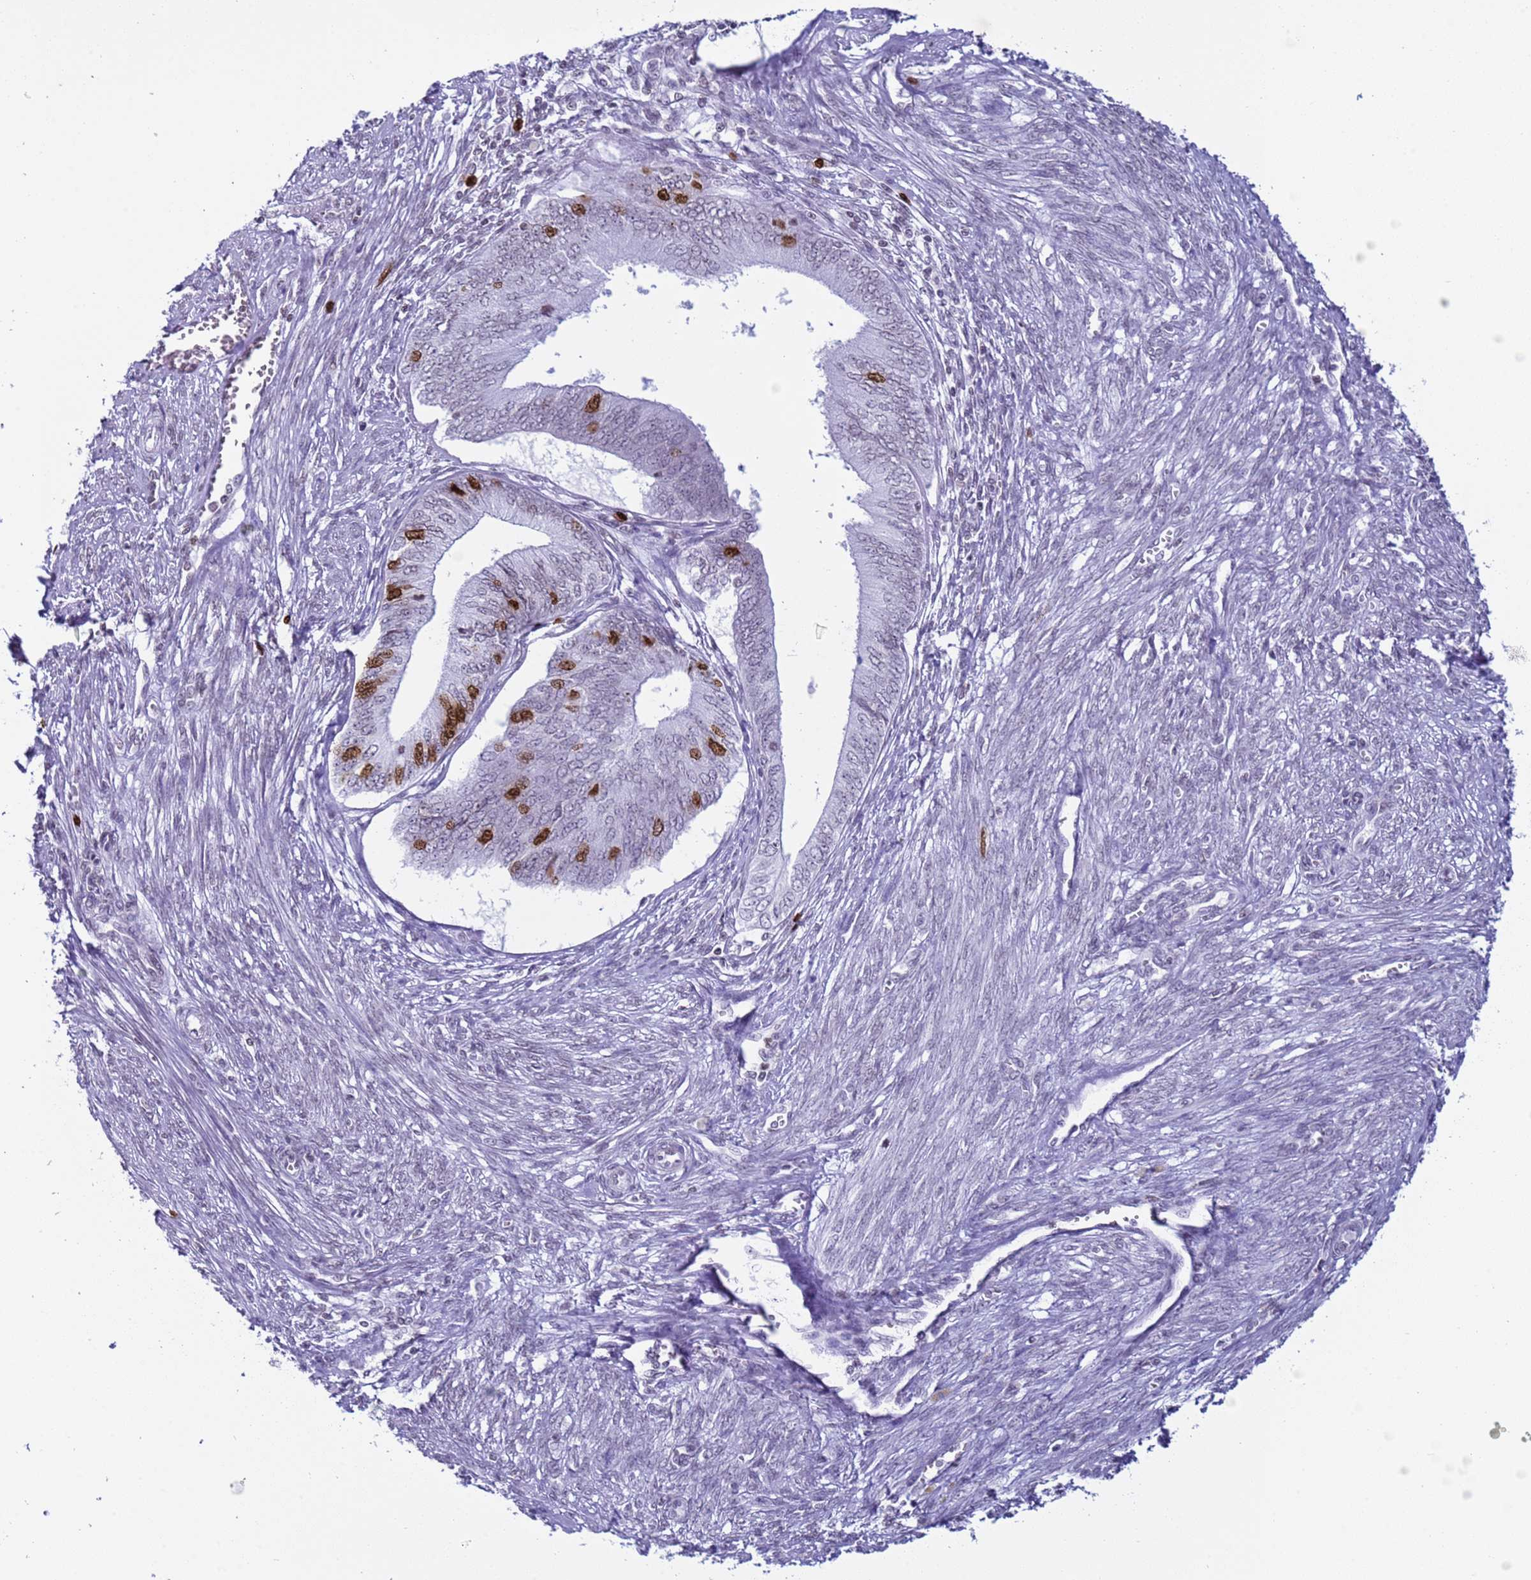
{"staining": {"intensity": "strong", "quantity": "<25%", "location": "nuclear"}, "tissue": "endometrial cancer", "cell_type": "Tumor cells", "image_type": "cancer", "snomed": [{"axis": "morphology", "description": "Adenocarcinoma, NOS"}, {"axis": "topography", "description": "Endometrium"}], "caption": "This image shows immunohistochemistry staining of endometrial cancer, with medium strong nuclear positivity in about <25% of tumor cells.", "gene": "H4C8", "patient": {"sex": "female", "age": 68}}